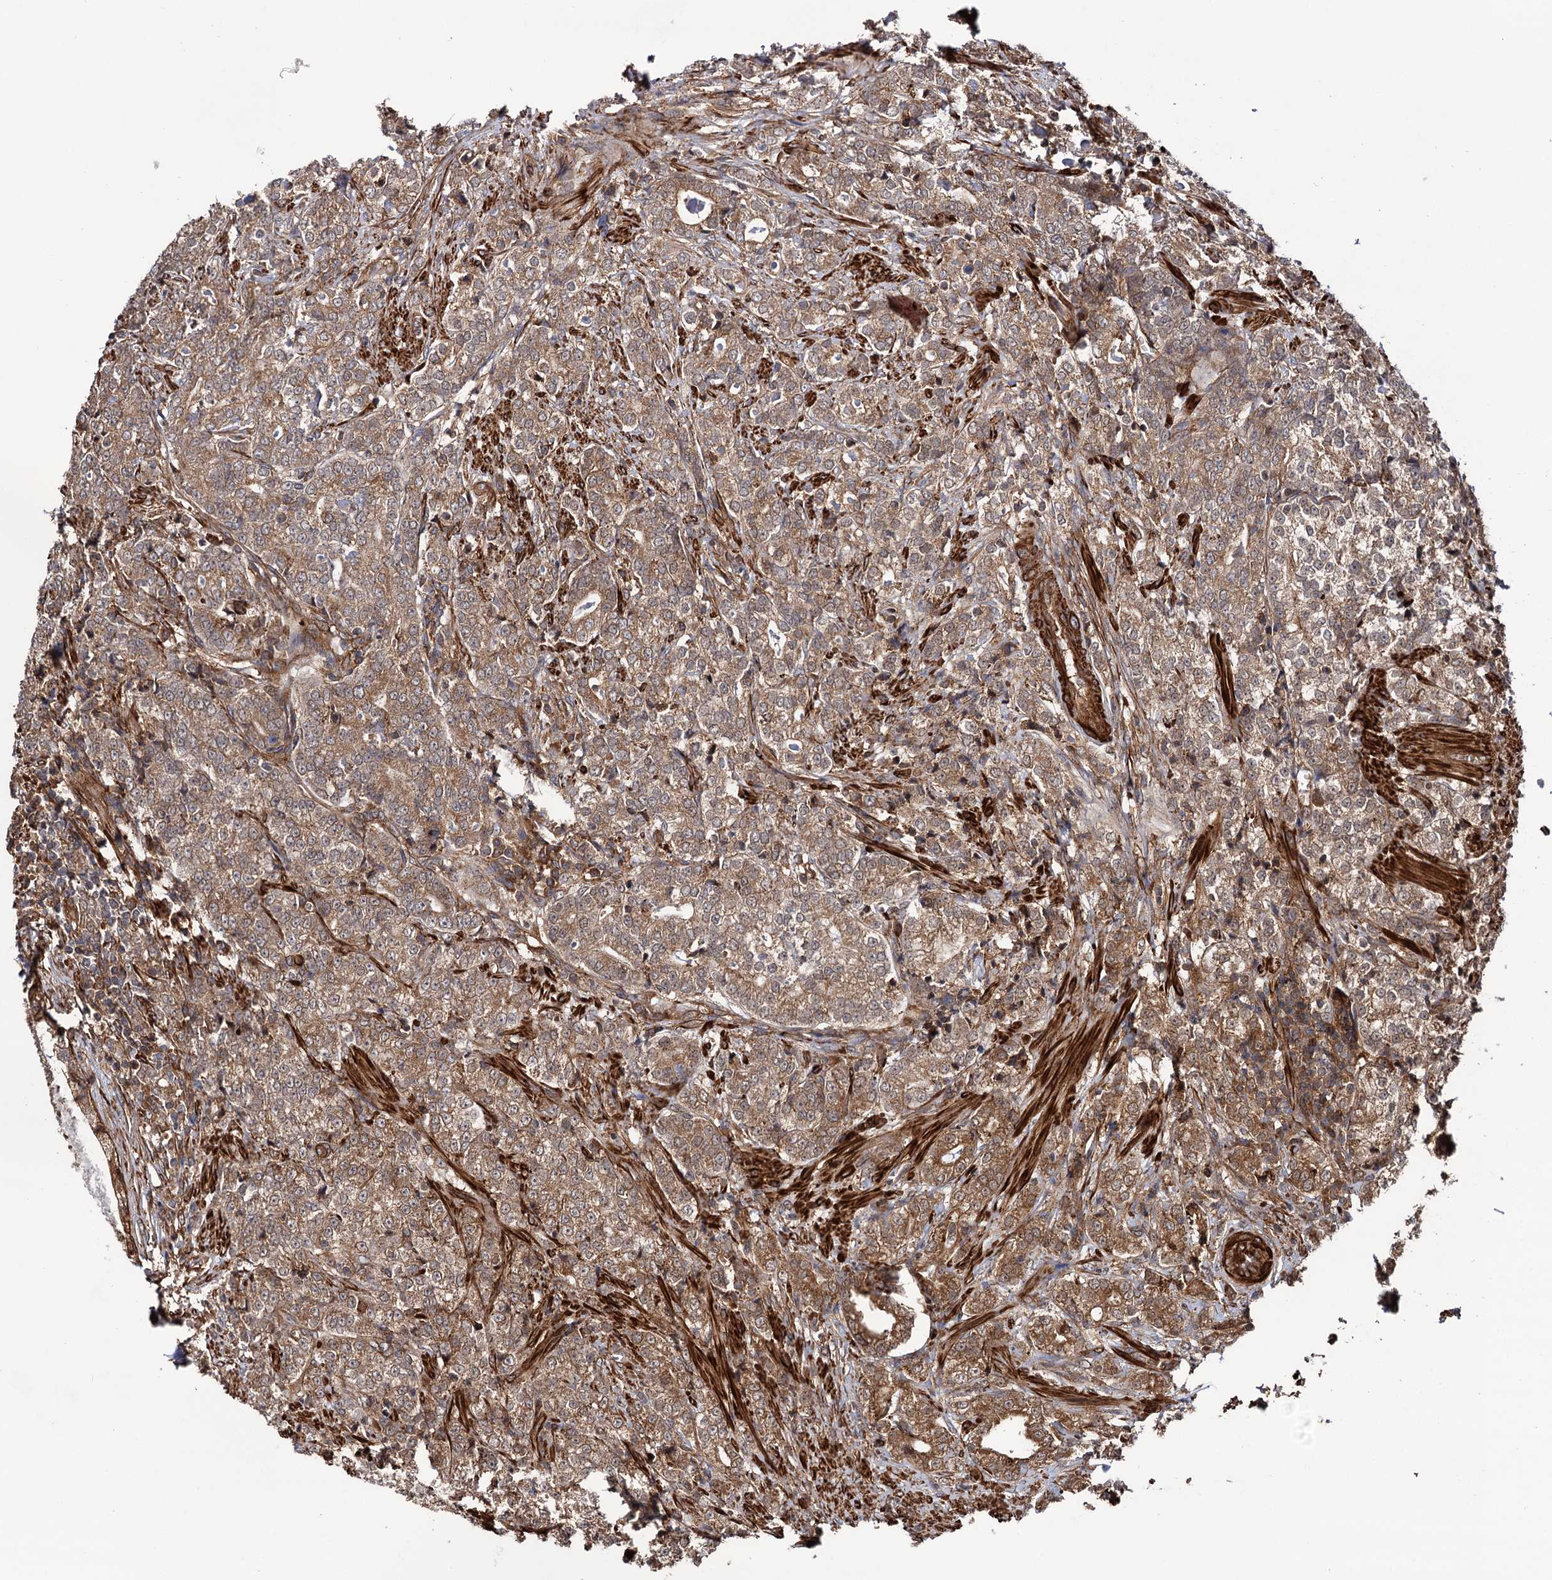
{"staining": {"intensity": "moderate", "quantity": ">75%", "location": "cytoplasmic/membranous"}, "tissue": "prostate cancer", "cell_type": "Tumor cells", "image_type": "cancer", "snomed": [{"axis": "morphology", "description": "Adenocarcinoma, High grade"}, {"axis": "topography", "description": "Prostate"}], "caption": "A photomicrograph of human high-grade adenocarcinoma (prostate) stained for a protein shows moderate cytoplasmic/membranous brown staining in tumor cells. (Brightfield microscopy of DAB IHC at high magnification).", "gene": "ATP8B4", "patient": {"sex": "male", "age": 69}}